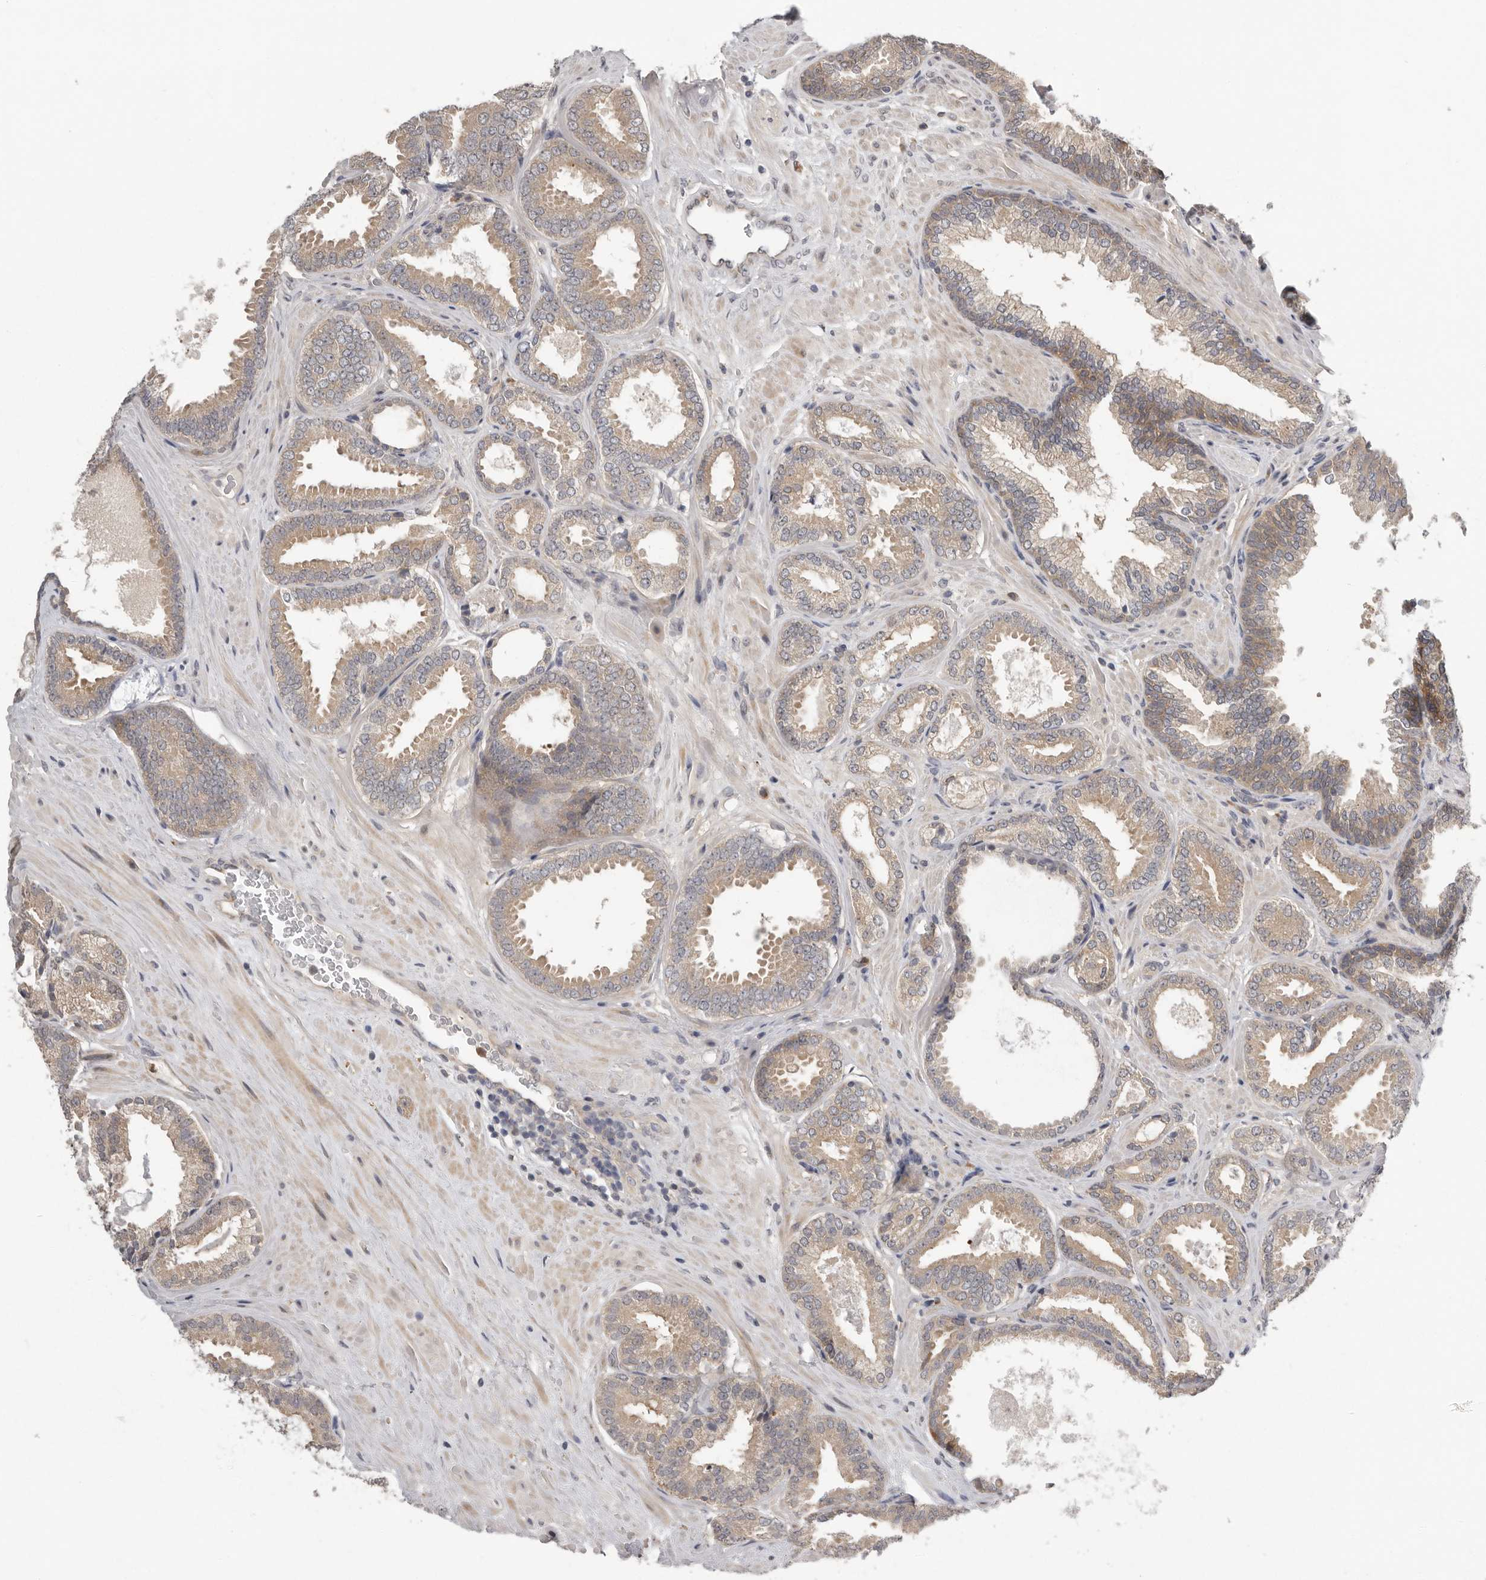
{"staining": {"intensity": "weak", "quantity": ">75%", "location": "cytoplasmic/membranous"}, "tissue": "prostate cancer", "cell_type": "Tumor cells", "image_type": "cancer", "snomed": [{"axis": "morphology", "description": "Adenocarcinoma, Low grade"}, {"axis": "topography", "description": "Prostate"}], "caption": "Protein expression by immunohistochemistry (IHC) displays weak cytoplasmic/membranous expression in approximately >75% of tumor cells in prostate low-grade adenocarcinoma.", "gene": "RALGPS2", "patient": {"sex": "male", "age": 71}}